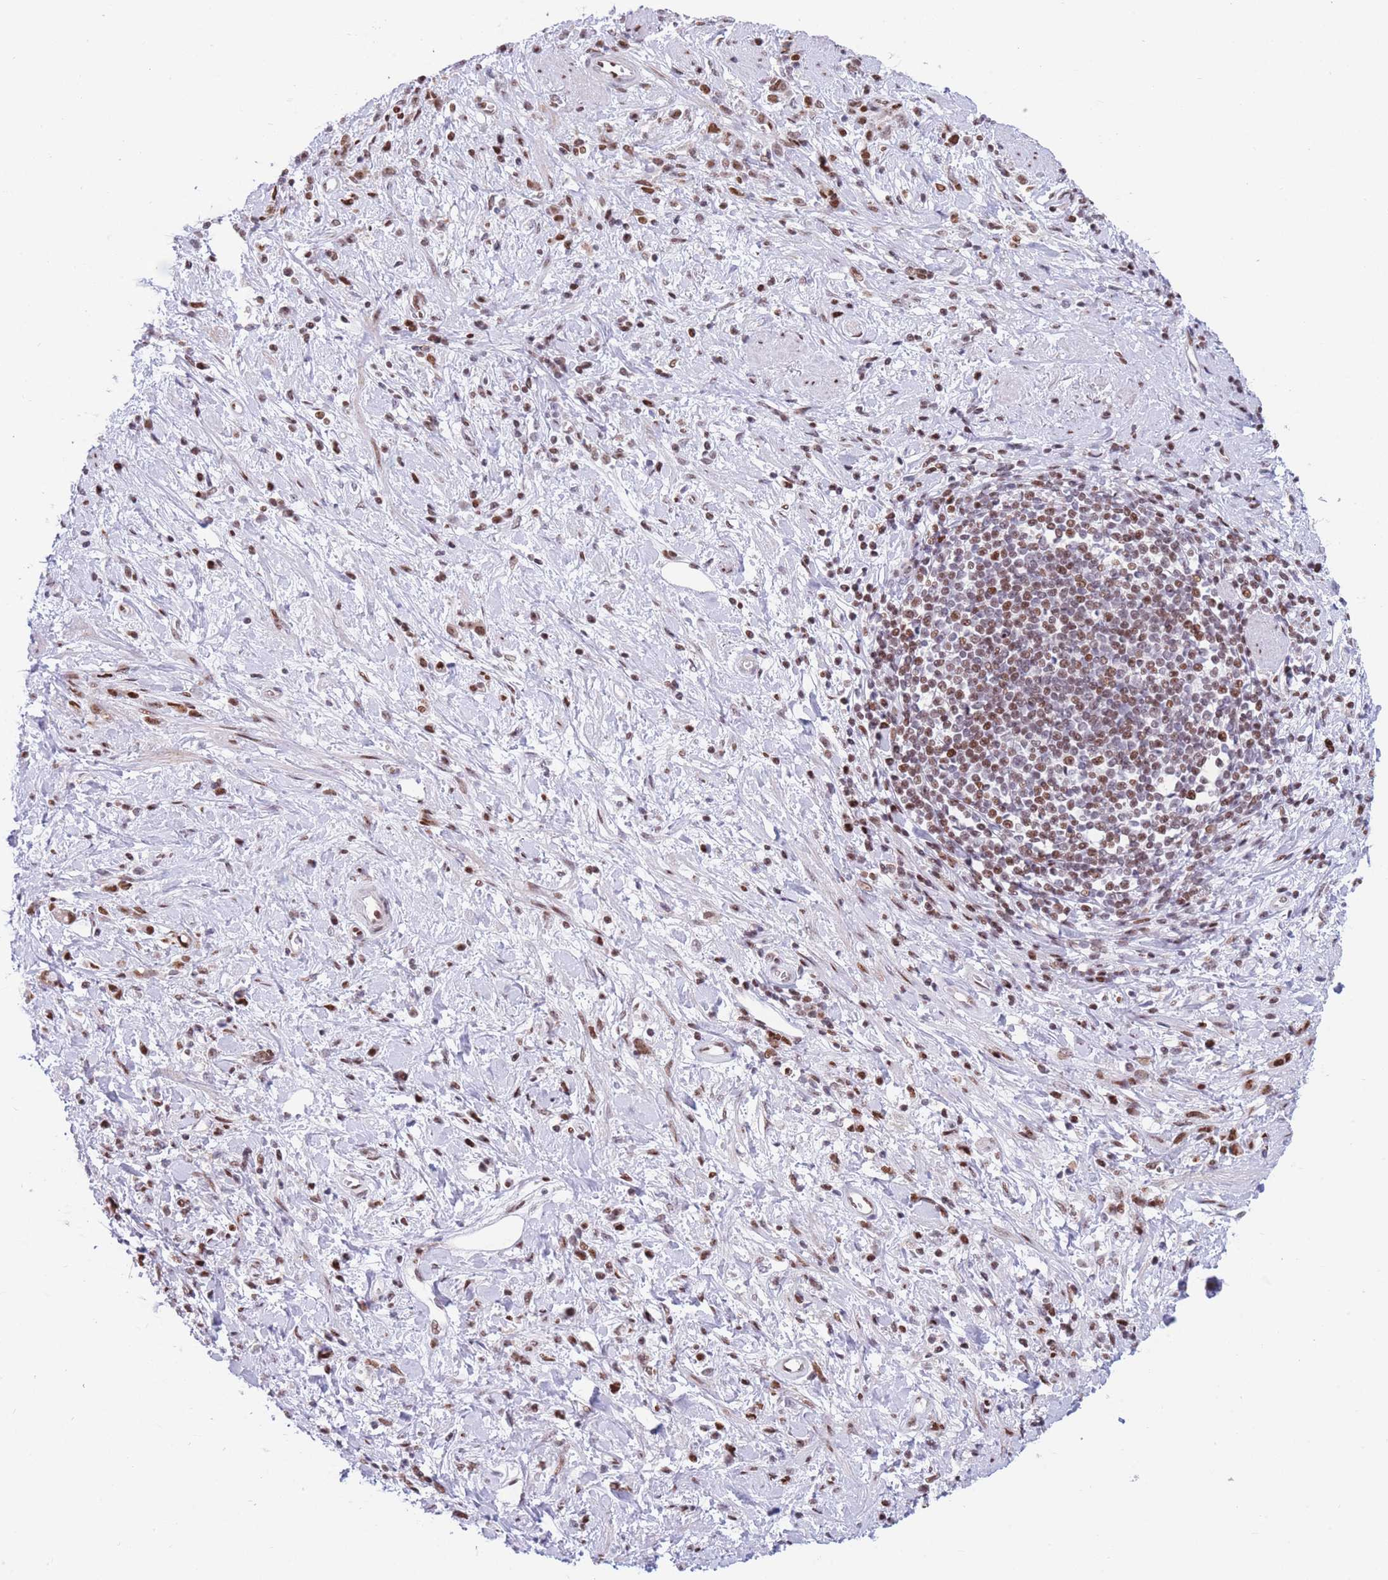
{"staining": {"intensity": "moderate", "quantity": ">75%", "location": "nuclear"}, "tissue": "stomach cancer", "cell_type": "Tumor cells", "image_type": "cancer", "snomed": [{"axis": "morphology", "description": "Adenocarcinoma, NOS"}, {"axis": "topography", "description": "Stomach"}], "caption": "A photomicrograph of human adenocarcinoma (stomach) stained for a protein reveals moderate nuclear brown staining in tumor cells.", "gene": "DNAJC3", "patient": {"sex": "female", "age": 60}}